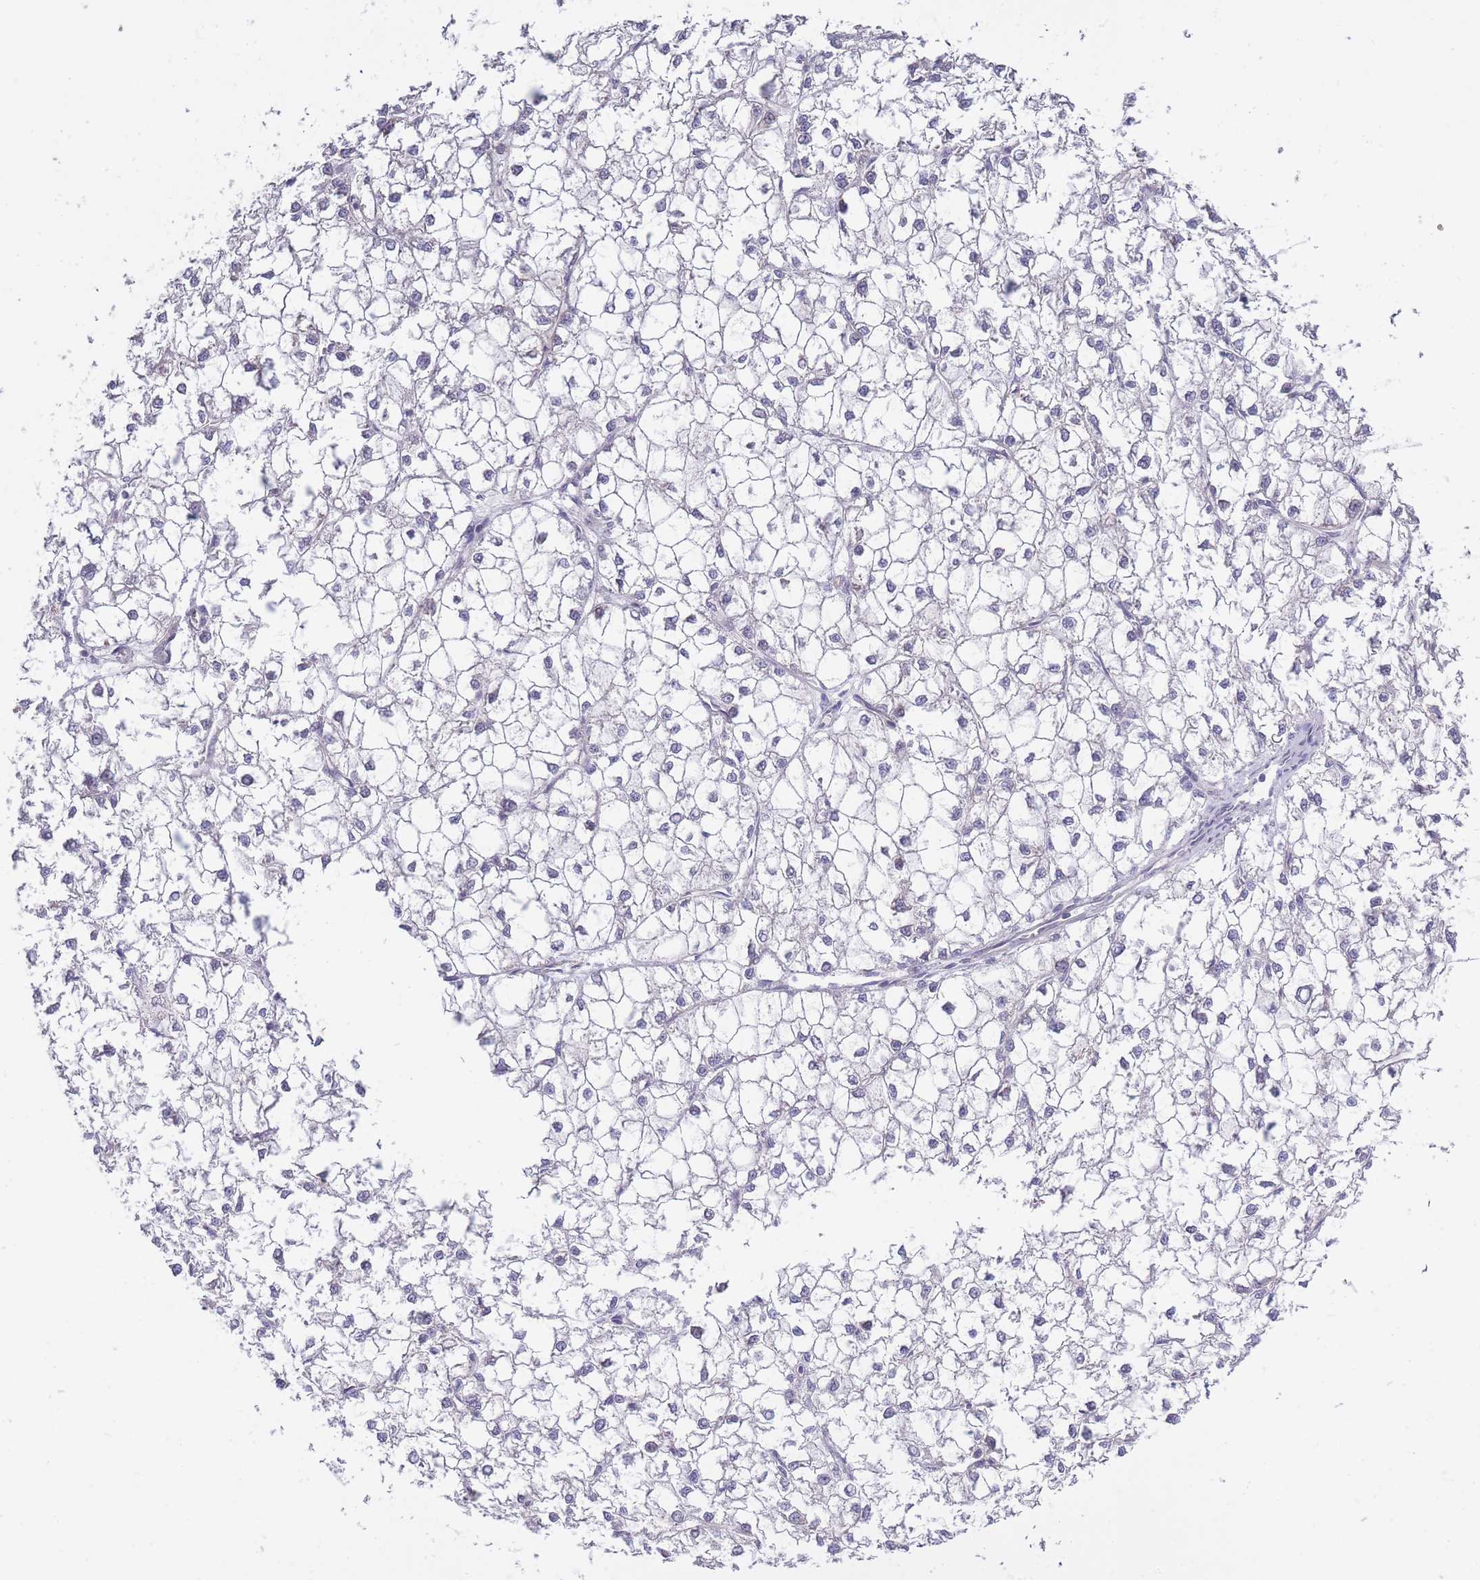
{"staining": {"intensity": "negative", "quantity": "none", "location": "none"}, "tissue": "liver cancer", "cell_type": "Tumor cells", "image_type": "cancer", "snomed": [{"axis": "morphology", "description": "Carcinoma, Hepatocellular, NOS"}, {"axis": "topography", "description": "Liver"}], "caption": "DAB (3,3'-diaminobenzidine) immunohistochemical staining of liver cancer (hepatocellular carcinoma) reveals no significant positivity in tumor cells. The staining is performed using DAB (3,3'-diaminobenzidine) brown chromogen with nuclei counter-stained in using hematoxylin.", "gene": "C19orf25", "patient": {"sex": "female", "age": 43}}